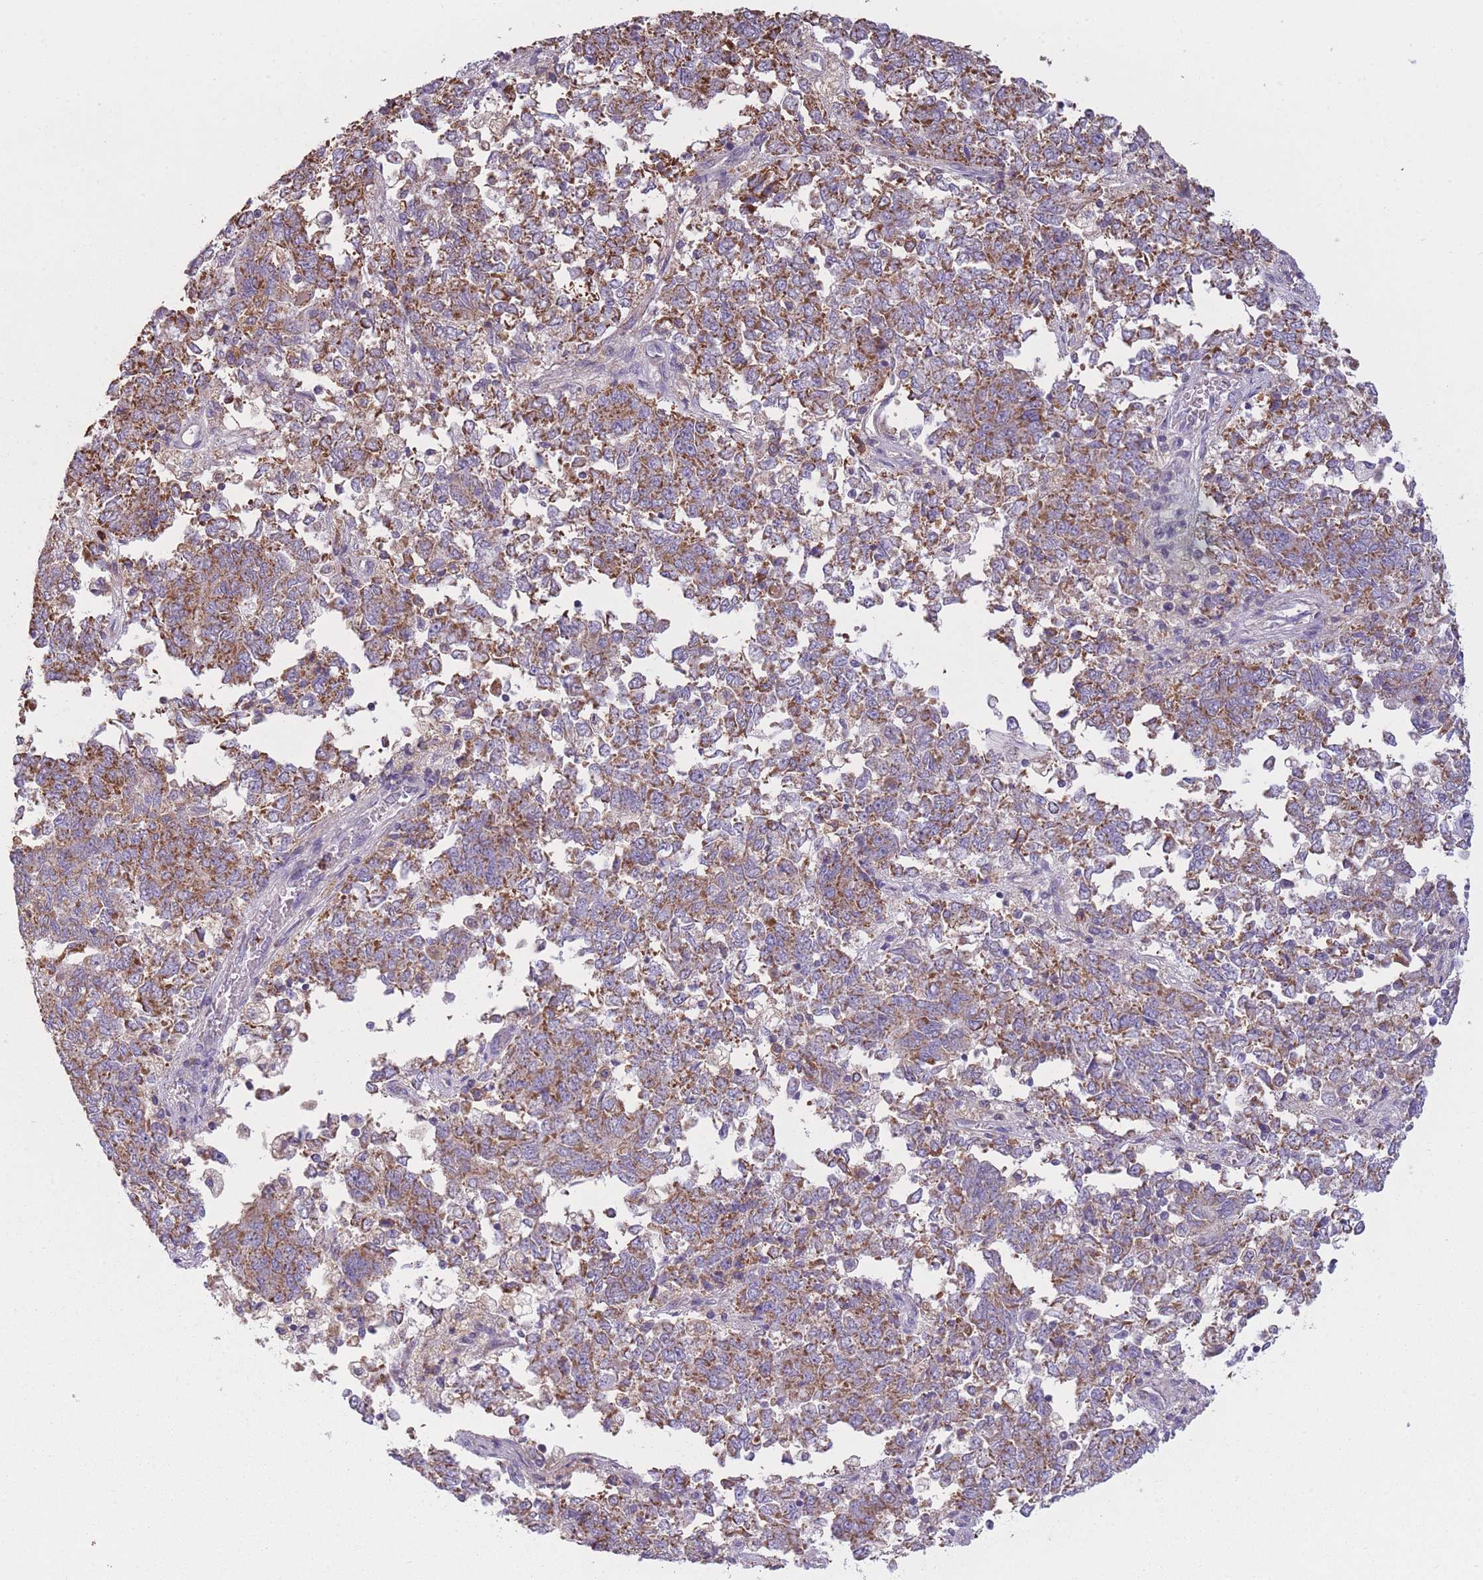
{"staining": {"intensity": "moderate", "quantity": ">75%", "location": "cytoplasmic/membranous"}, "tissue": "endometrial cancer", "cell_type": "Tumor cells", "image_type": "cancer", "snomed": [{"axis": "morphology", "description": "Adenocarcinoma, NOS"}, {"axis": "topography", "description": "Endometrium"}], "caption": "There is medium levels of moderate cytoplasmic/membranous staining in tumor cells of endometrial adenocarcinoma, as demonstrated by immunohistochemical staining (brown color).", "gene": "PRAM1", "patient": {"sex": "female", "age": 80}}